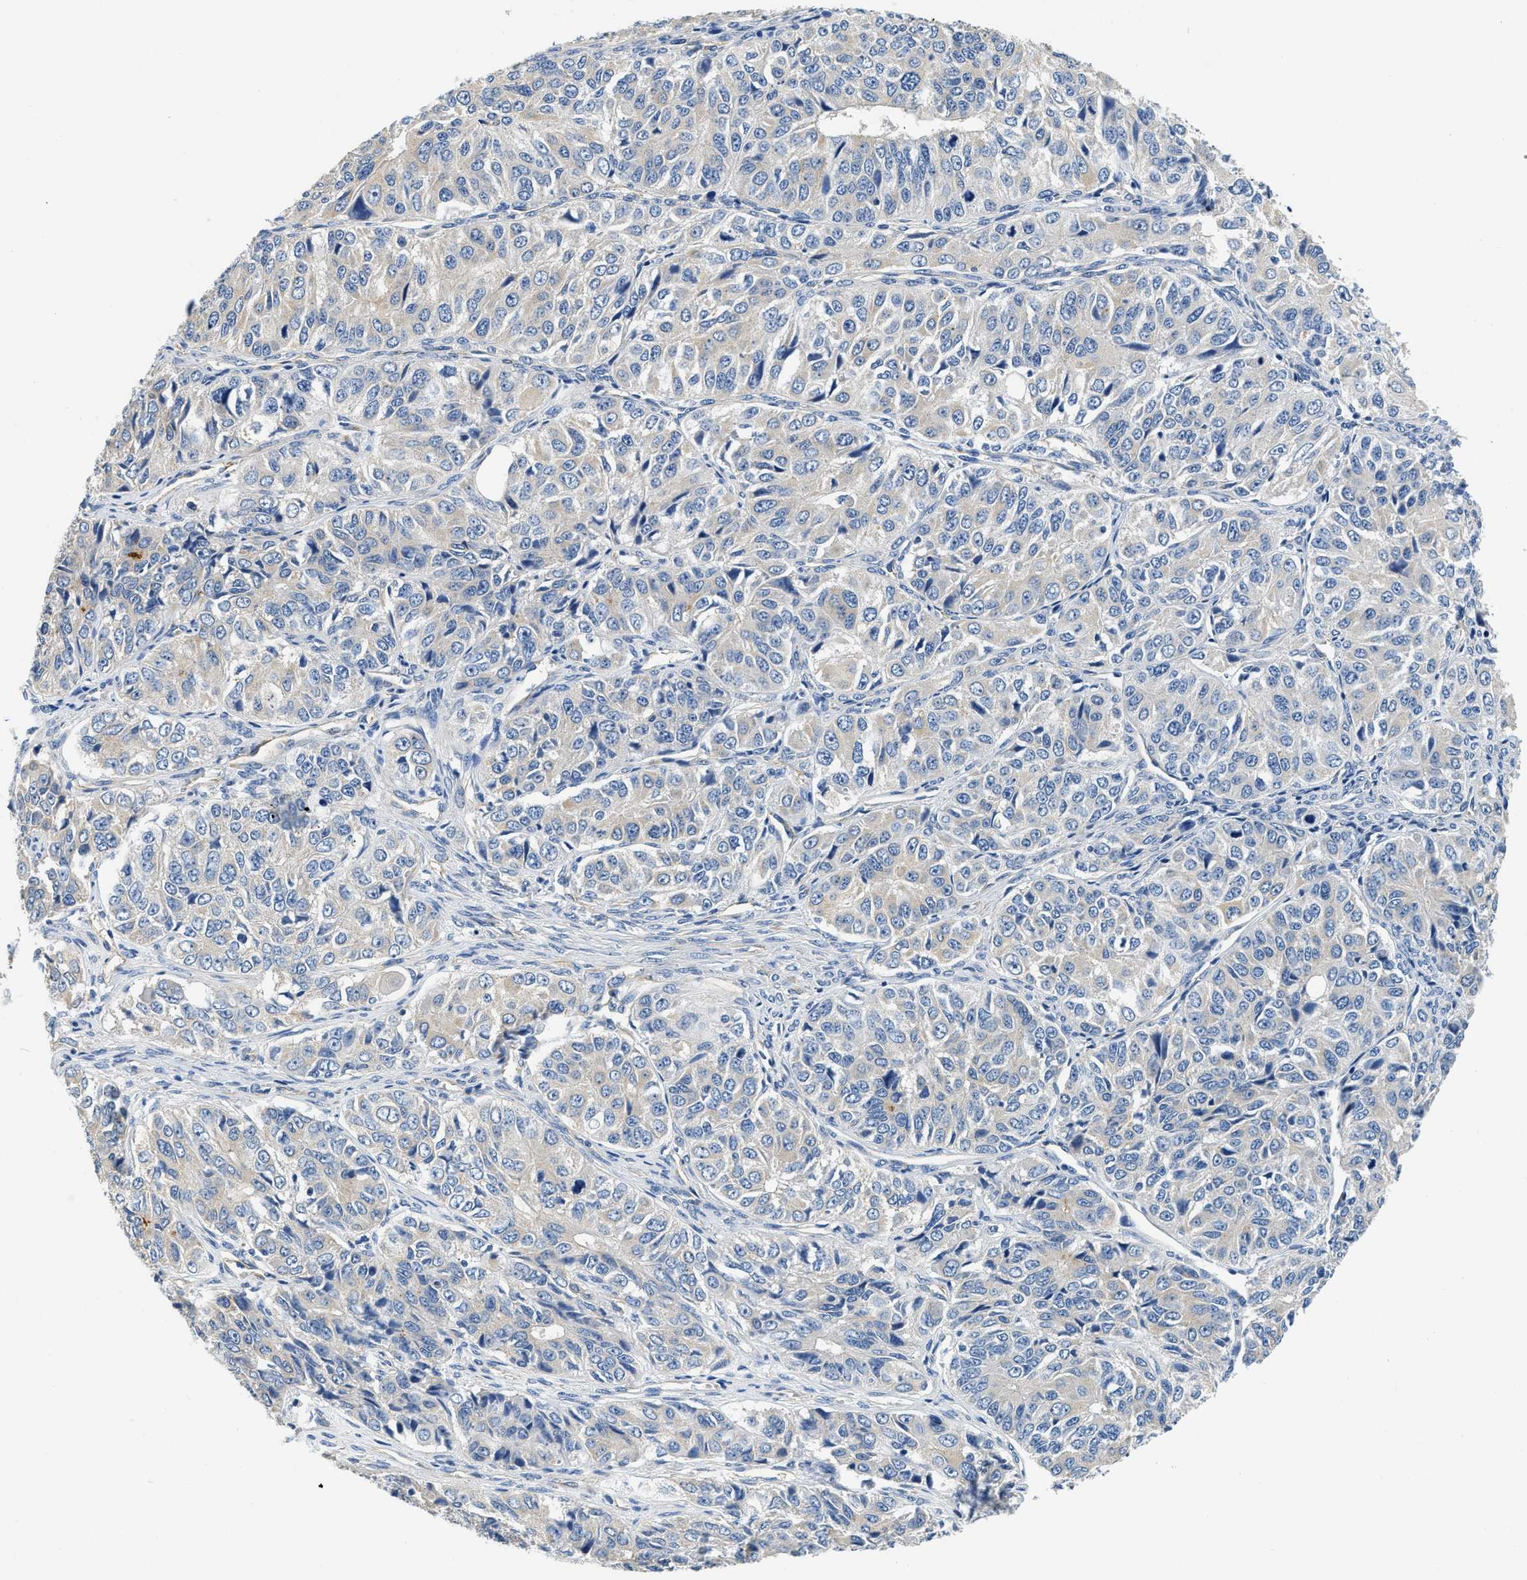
{"staining": {"intensity": "negative", "quantity": "none", "location": "none"}, "tissue": "ovarian cancer", "cell_type": "Tumor cells", "image_type": "cancer", "snomed": [{"axis": "morphology", "description": "Carcinoma, endometroid"}, {"axis": "topography", "description": "Ovary"}], "caption": "Immunohistochemistry (IHC) histopathology image of human ovarian cancer stained for a protein (brown), which reveals no expression in tumor cells.", "gene": "CSDE1", "patient": {"sex": "female", "age": 51}}